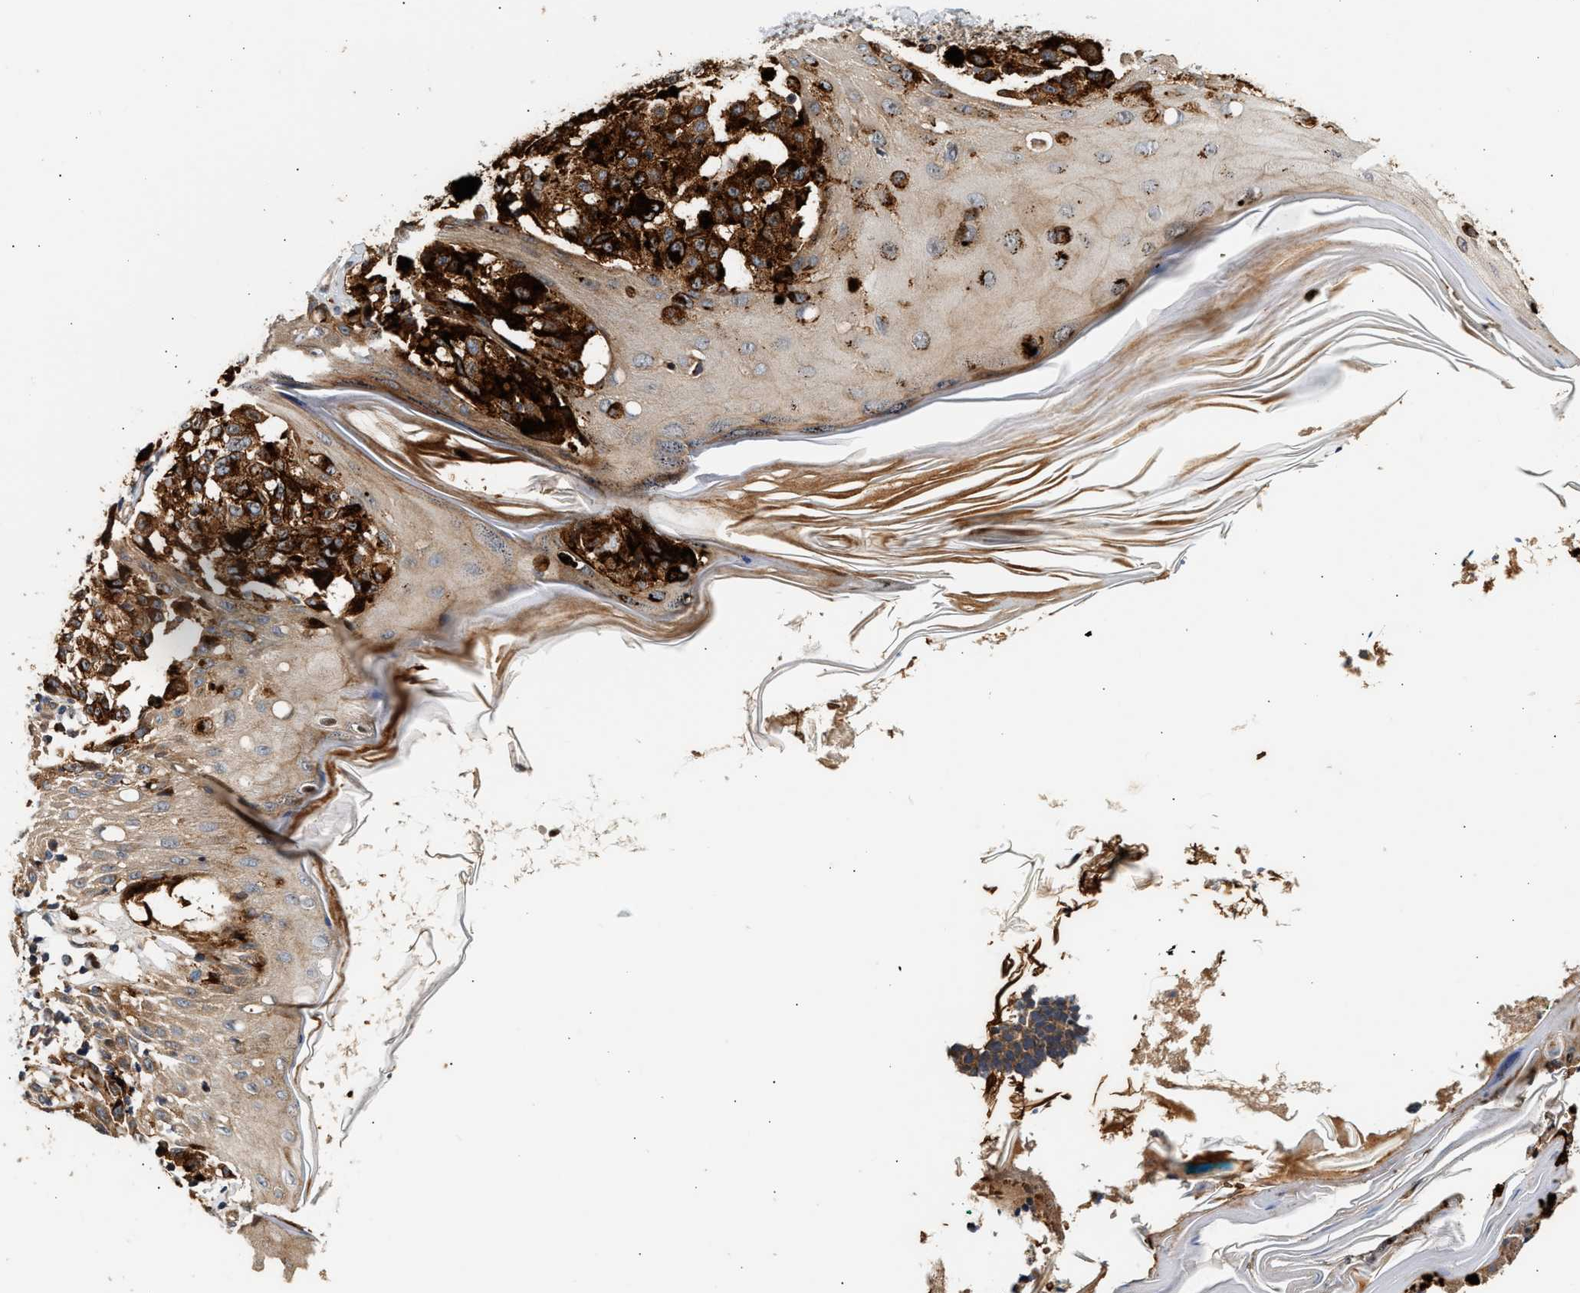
{"staining": {"intensity": "moderate", "quantity": ">75%", "location": "cytoplasmic/membranous"}, "tissue": "melanoma", "cell_type": "Tumor cells", "image_type": "cancer", "snomed": [{"axis": "morphology", "description": "Malignant melanoma, NOS"}, {"axis": "topography", "description": "Skin"}], "caption": "DAB (3,3'-diaminobenzidine) immunohistochemical staining of human malignant melanoma reveals moderate cytoplasmic/membranous protein positivity in approximately >75% of tumor cells. Nuclei are stained in blue.", "gene": "PLD3", "patient": {"sex": "female", "age": 46}}